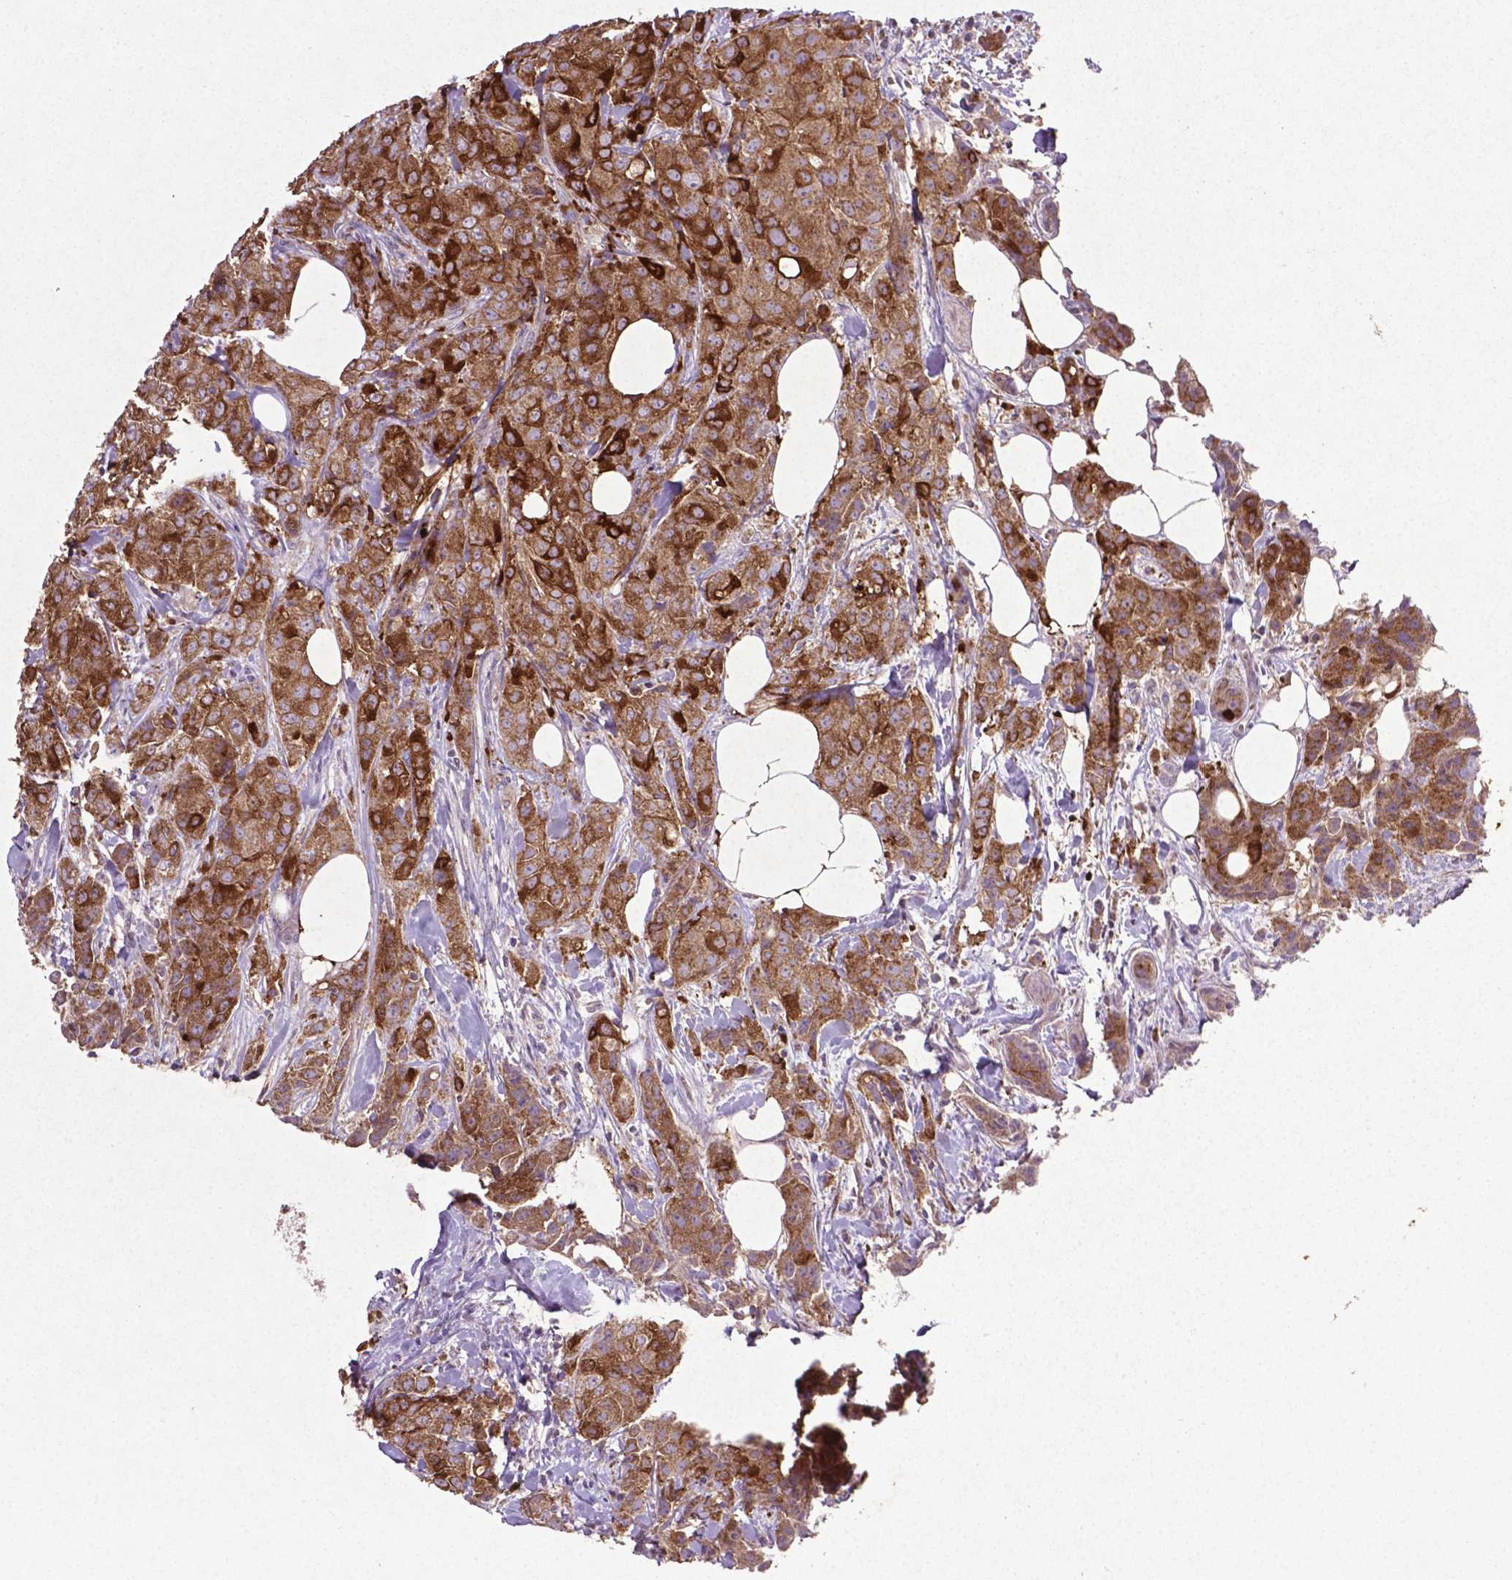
{"staining": {"intensity": "strong", "quantity": ">75%", "location": "cytoplasmic/membranous"}, "tissue": "breast cancer", "cell_type": "Tumor cells", "image_type": "cancer", "snomed": [{"axis": "morphology", "description": "Duct carcinoma"}, {"axis": "topography", "description": "Breast"}], "caption": "A high-resolution image shows IHC staining of breast cancer (infiltrating ductal carcinoma), which exhibits strong cytoplasmic/membranous positivity in approximately >75% of tumor cells.", "gene": "MTOR", "patient": {"sex": "female", "age": 43}}